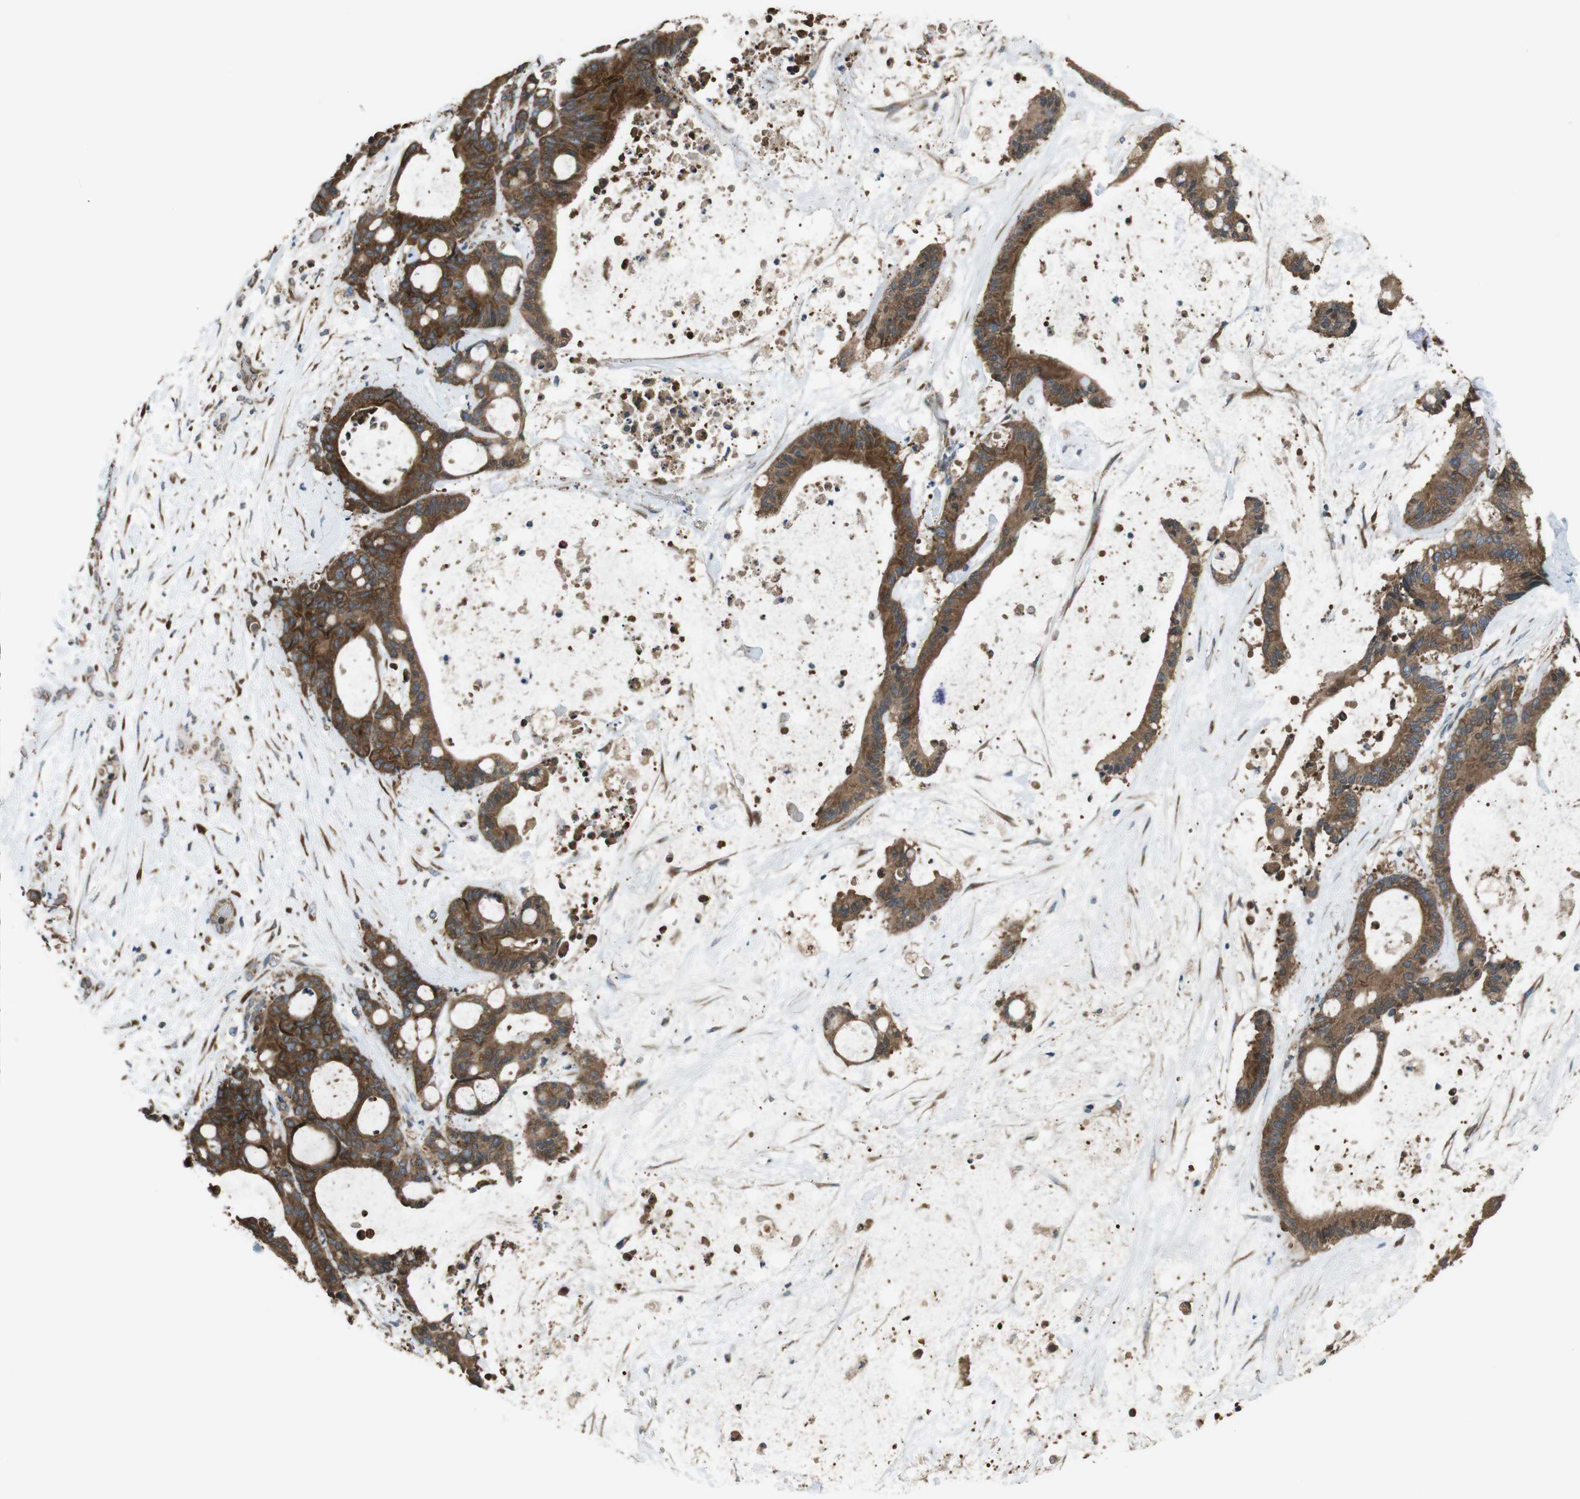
{"staining": {"intensity": "strong", "quantity": ">75%", "location": "cytoplasmic/membranous"}, "tissue": "liver cancer", "cell_type": "Tumor cells", "image_type": "cancer", "snomed": [{"axis": "morphology", "description": "Cholangiocarcinoma"}, {"axis": "topography", "description": "Liver"}], "caption": "Cholangiocarcinoma (liver) stained with a brown dye reveals strong cytoplasmic/membranous positive staining in approximately >75% of tumor cells.", "gene": "SSR3", "patient": {"sex": "female", "age": 73}}